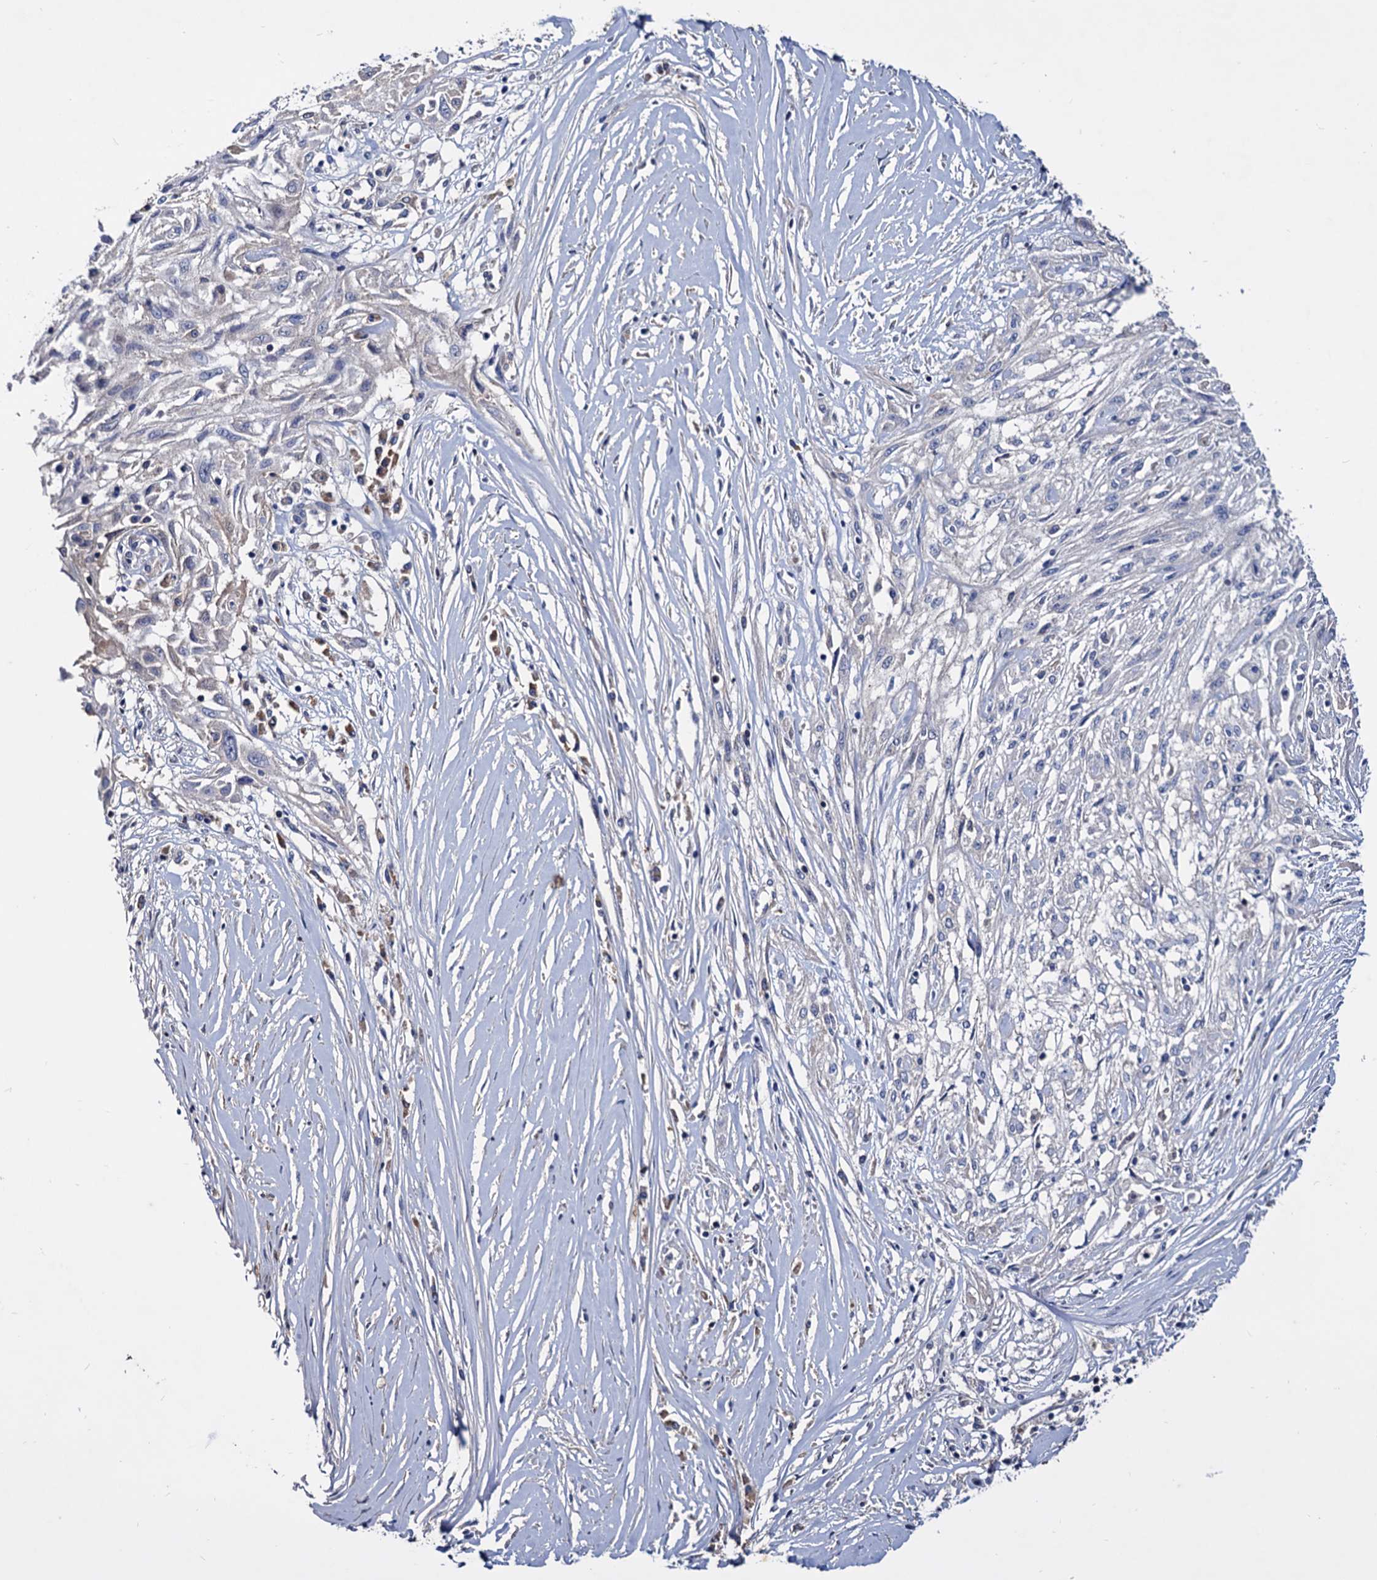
{"staining": {"intensity": "negative", "quantity": "none", "location": "none"}, "tissue": "skin cancer", "cell_type": "Tumor cells", "image_type": "cancer", "snomed": [{"axis": "morphology", "description": "Squamous cell carcinoma, NOS"}, {"axis": "morphology", "description": "Squamous cell carcinoma, metastatic, NOS"}, {"axis": "topography", "description": "Skin"}, {"axis": "topography", "description": "Lymph node"}], "caption": "This is a photomicrograph of immunohistochemistry (IHC) staining of skin cancer (metastatic squamous cell carcinoma), which shows no expression in tumor cells.", "gene": "NPAS4", "patient": {"sex": "male", "age": 75}}